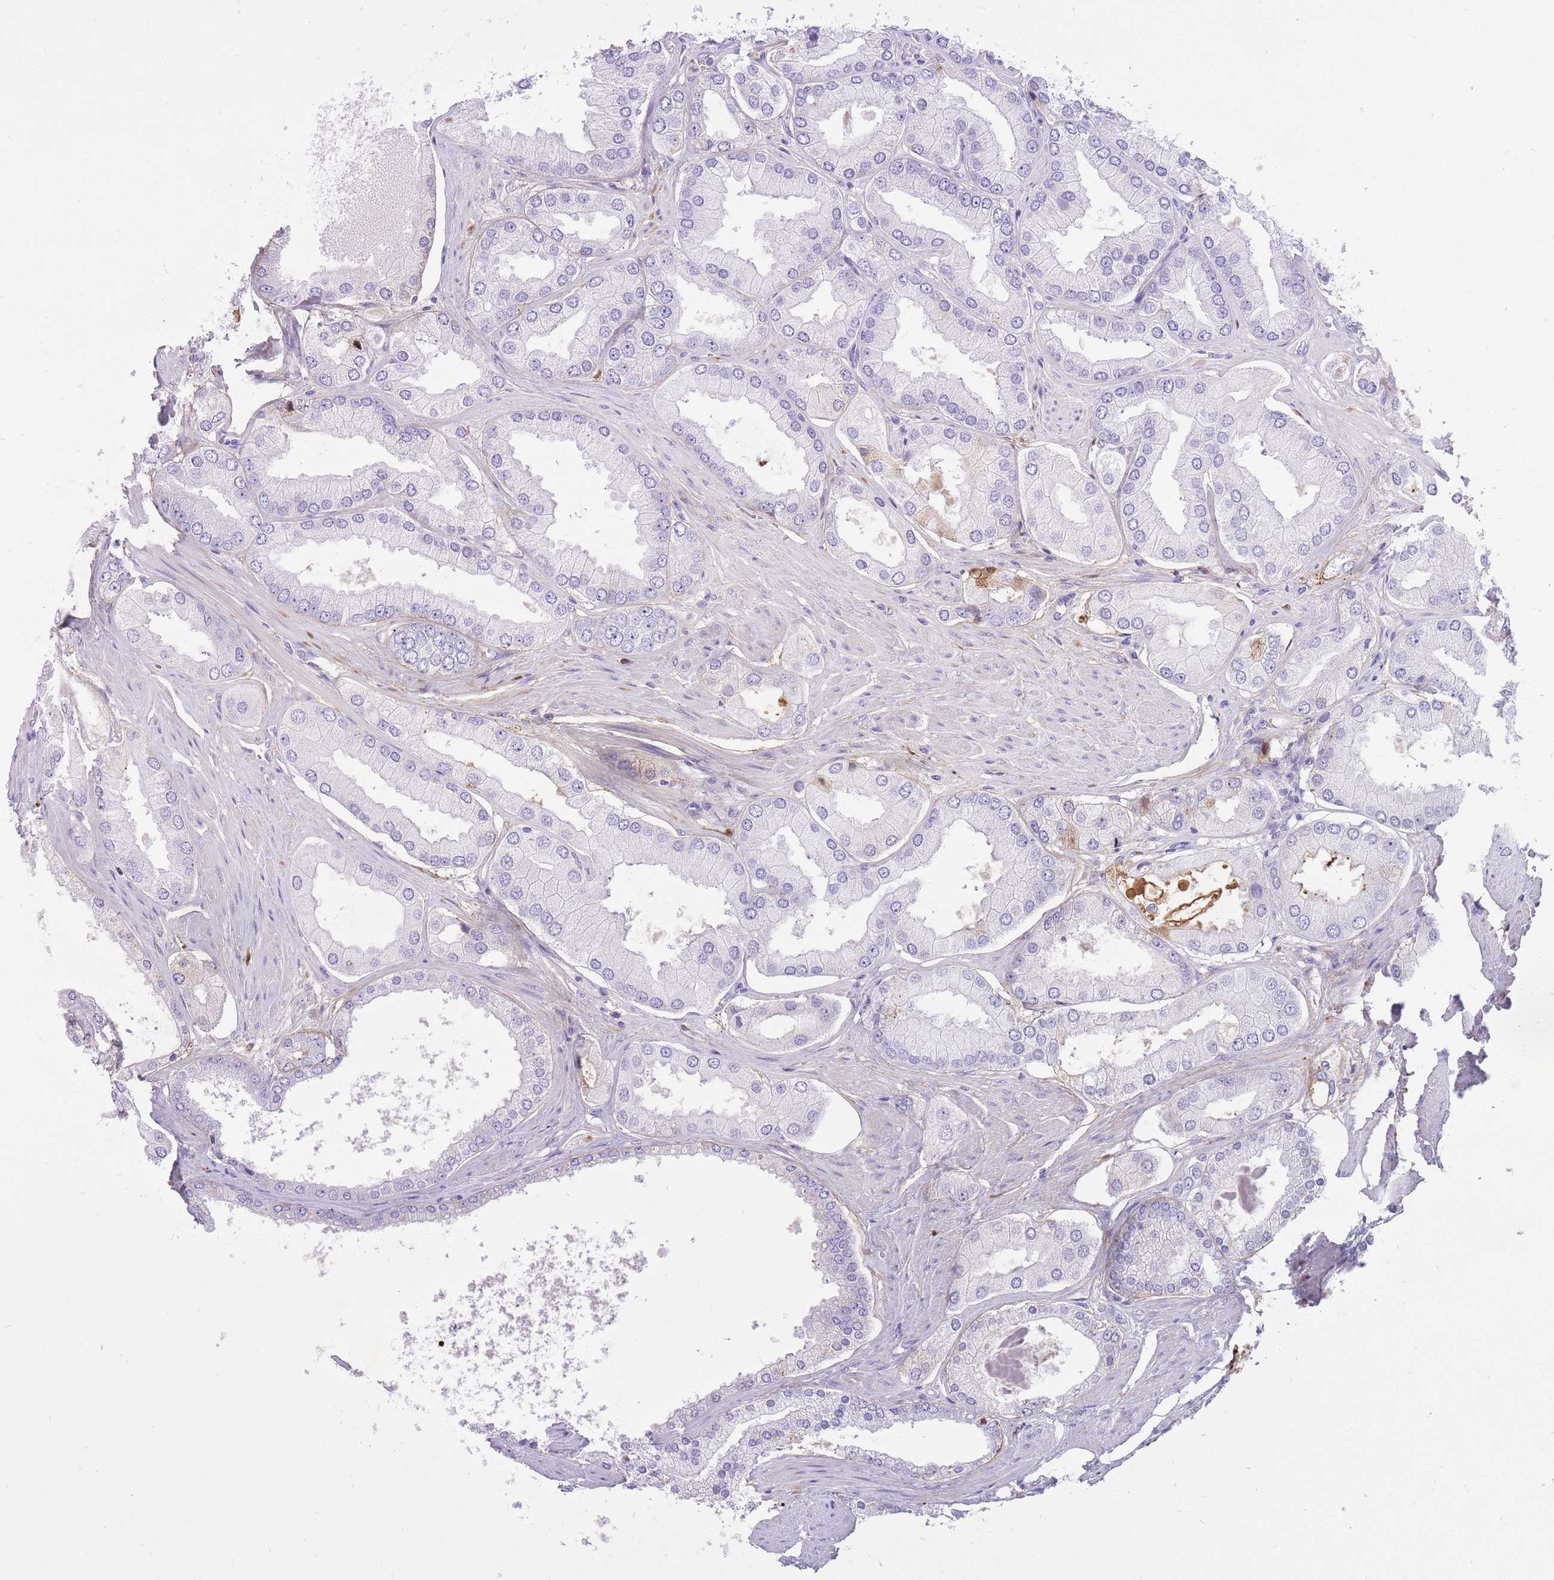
{"staining": {"intensity": "negative", "quantity": "none", "location": "none"}, "tissue": "prostate cancer", "cell_type": "Tumor cells", "image_type": "cancer", "snomed": [{"axis": "morphology", "description": "Adenocarcinoma, Low grade"}, {"axis": "topography", "description": "Prostate"}], "caption": "DAB immunohistochemical staining of adenocarcinoma (low-grade) (prostate) reveals no significant expression in tumor cells.", "gene": "HRG", "patient": {"sex": "male", "age": 42}}